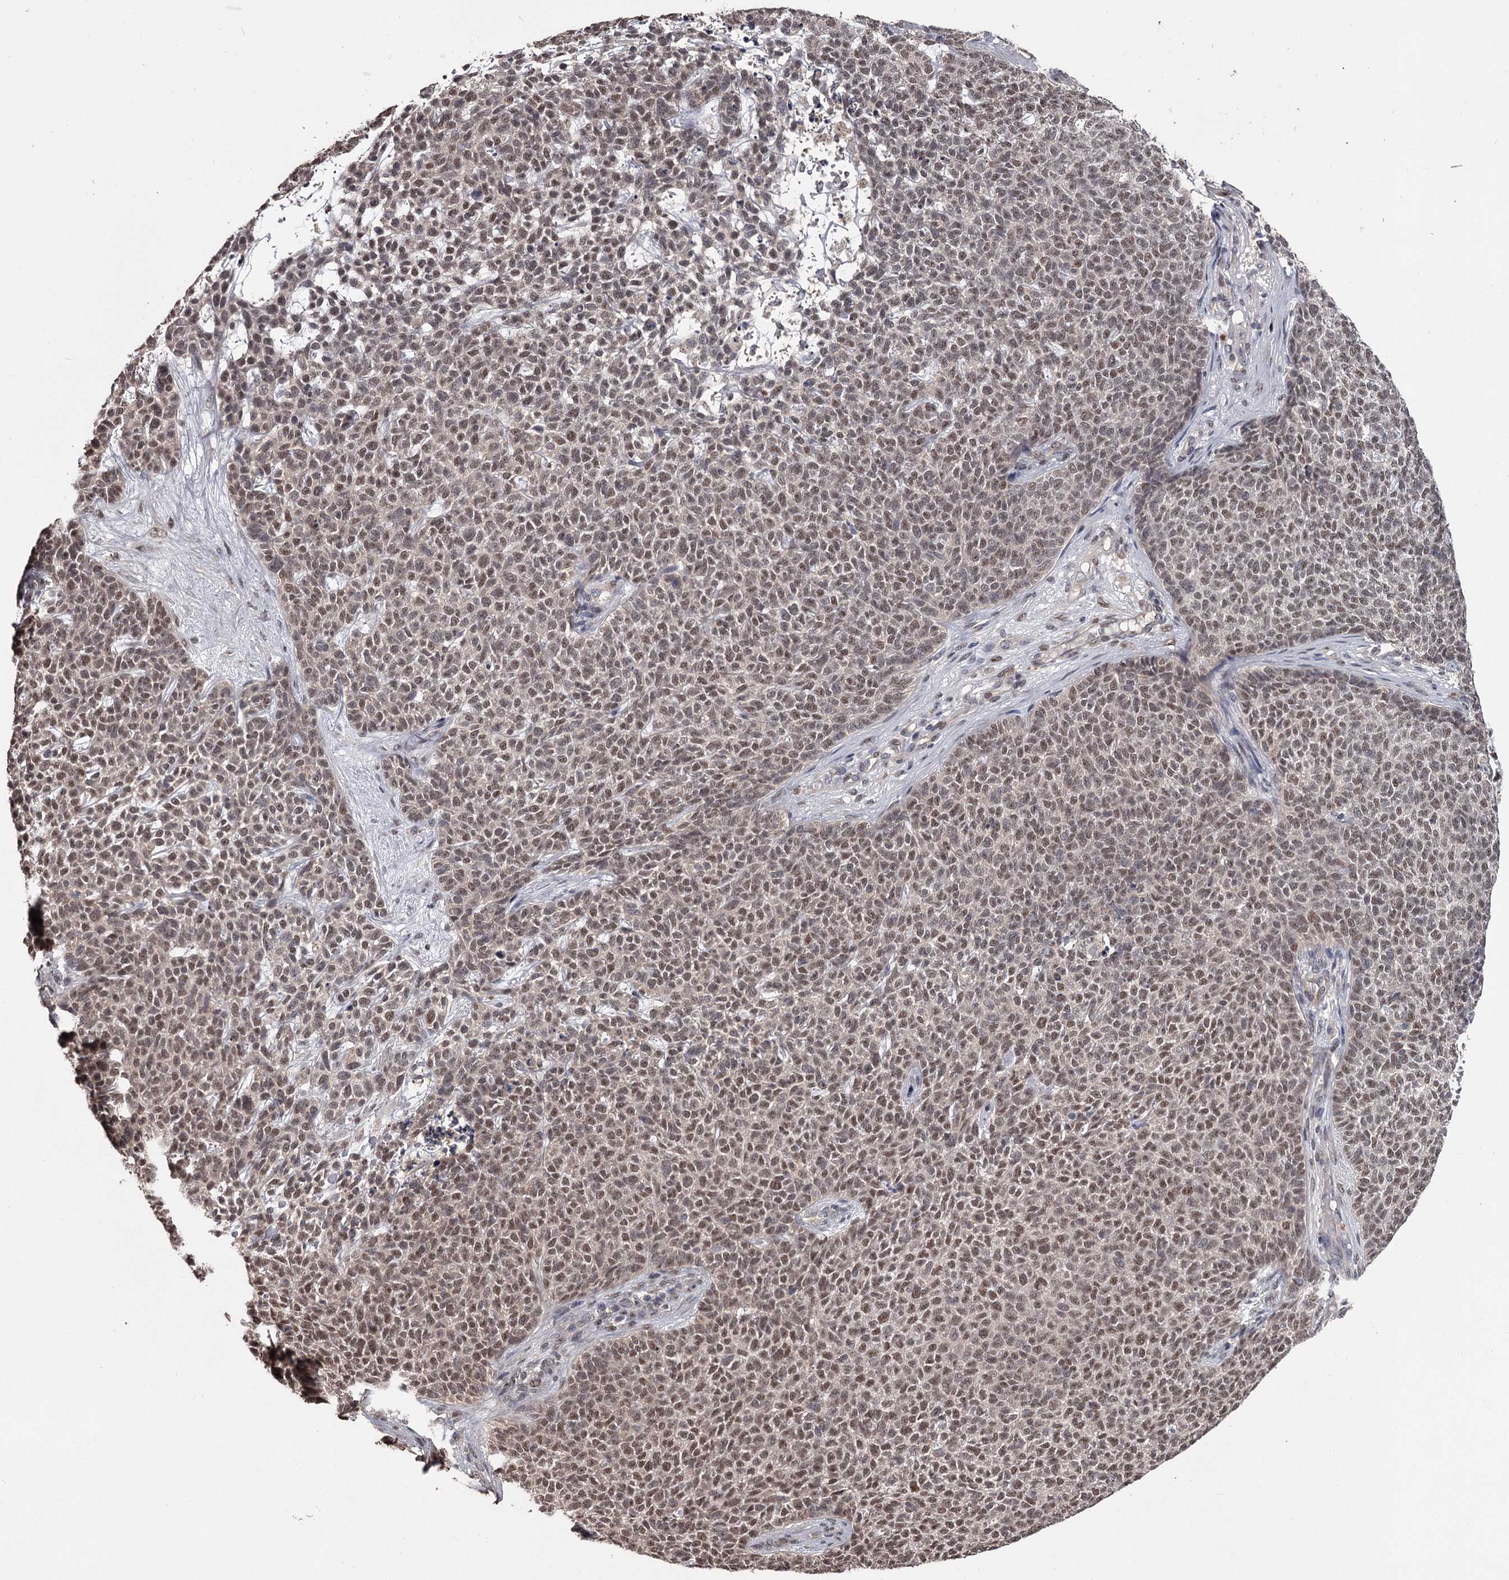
{"staining": {"intensity": "moderate", "quantity": ">75%", "location": "nuclear"}, "tissue": "skin cancer", "cell_type": "Tumor cells", "image_type": "cancer", "snomed": [{"axis": "morphology", "description": "Basal cell carcinoma"}, {"axis": "topography", "description": "Skin"}], "caption": "A brown stain labels moderate nuclear positivity of a protein in basal cell carcinoma (skin) tumor cells.", "gene": "PRPF40B", "patient": {"sex": "female", "age": 84}}